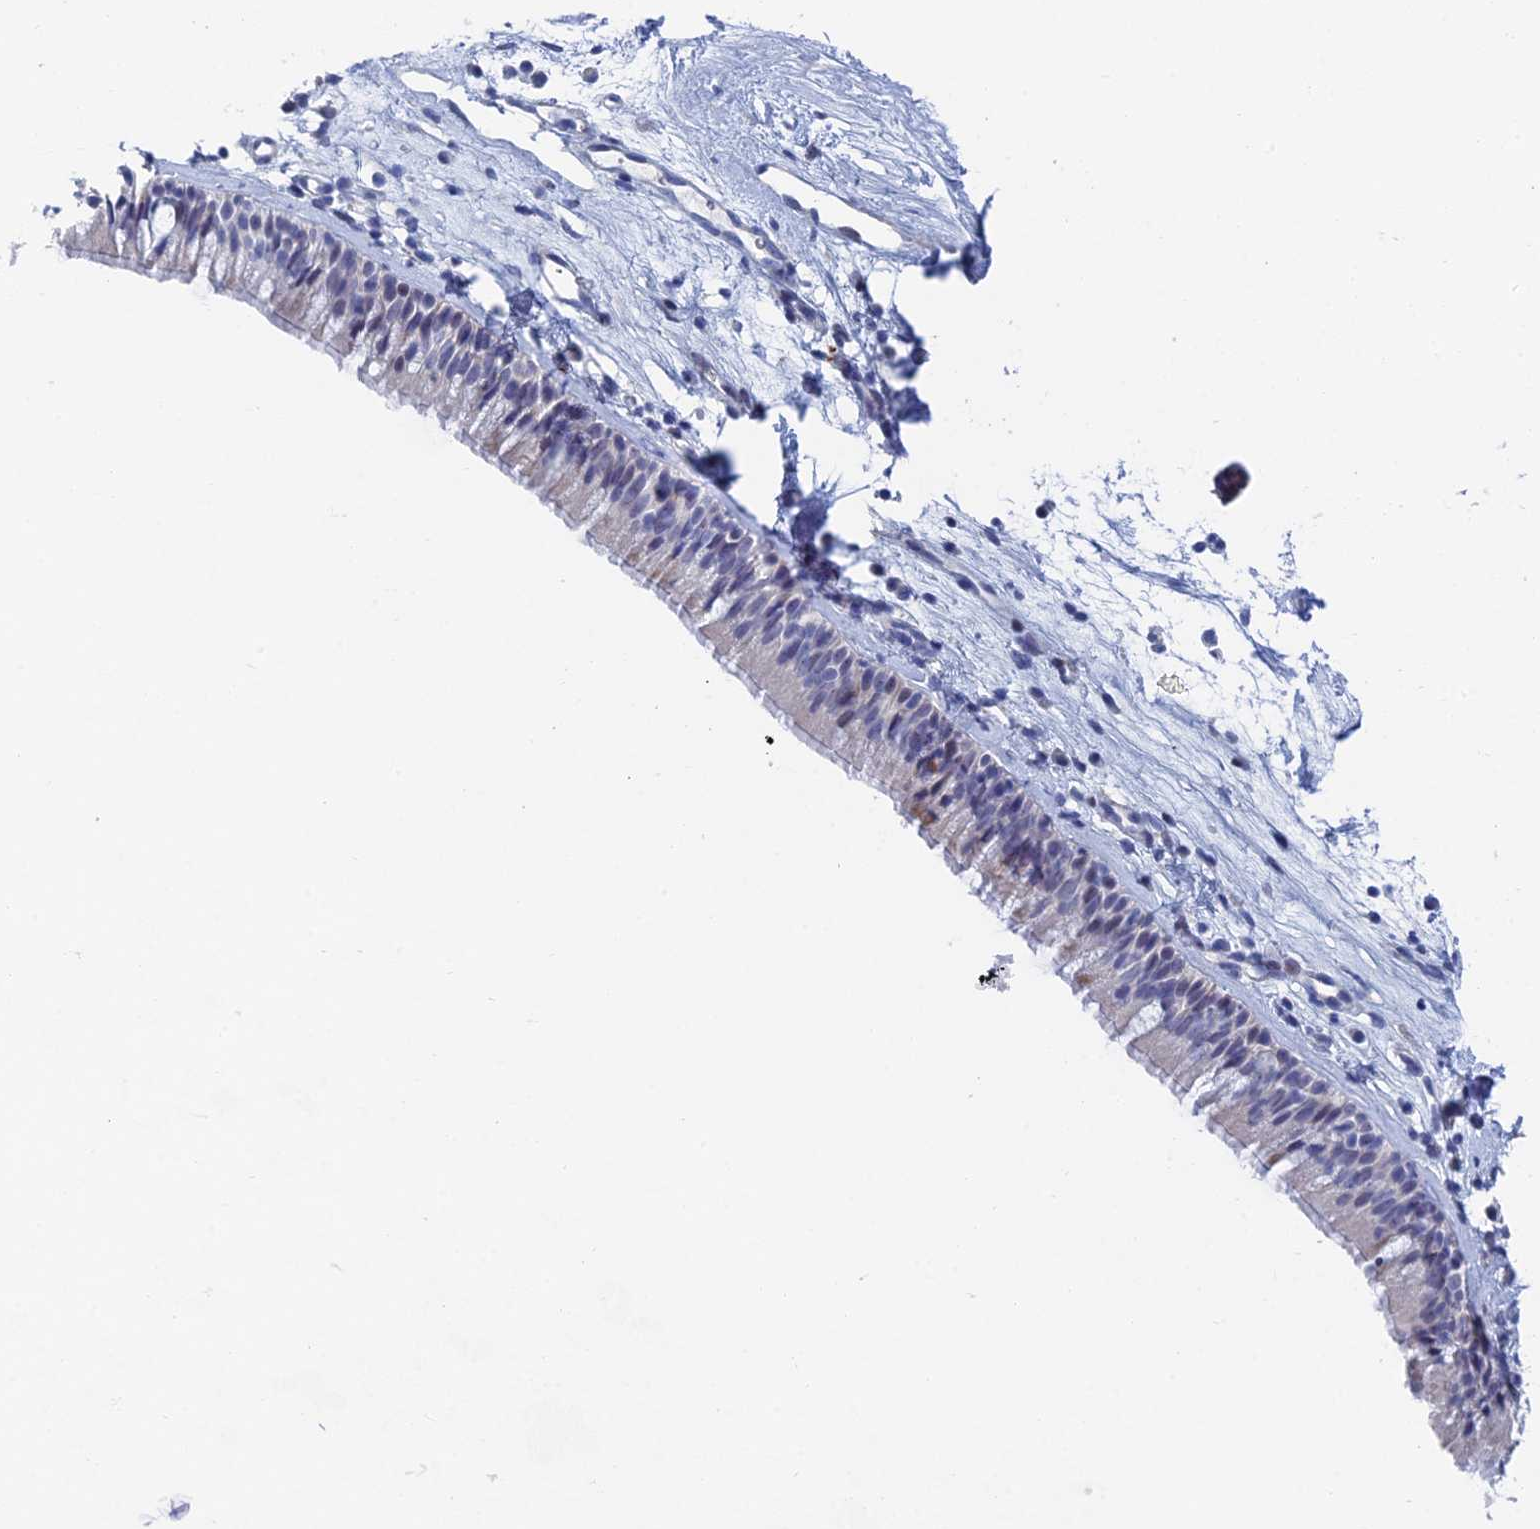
{"staining": {"intensity": "moderate", "quantity": "<25%", "location": "cytoplasmic/membranous,nuclear"}, "tissue": "nasopharynx", "cell_type": "Respiratory epithelial cells", "image_type": "normal", "snomed": [{"axis": "morphology", "description": "Normal tissue, NOS"}, {"axis": "morphology", "description": "Inflammation, NOS"}, {"axis": "morphology", "description": "Malignant melanoma, Metastatic site"}, {"axis": "topography", "description": "Nasopharynx"}], "caption": "Respiratory epithelial cells reveal moderate cytoplasmic/membranous,nuclear positivity in approximately <25% of cells in unremarkable nasopharynx.", "gene": "DRGX", "patient": {"sex": "male", "age": 70}}